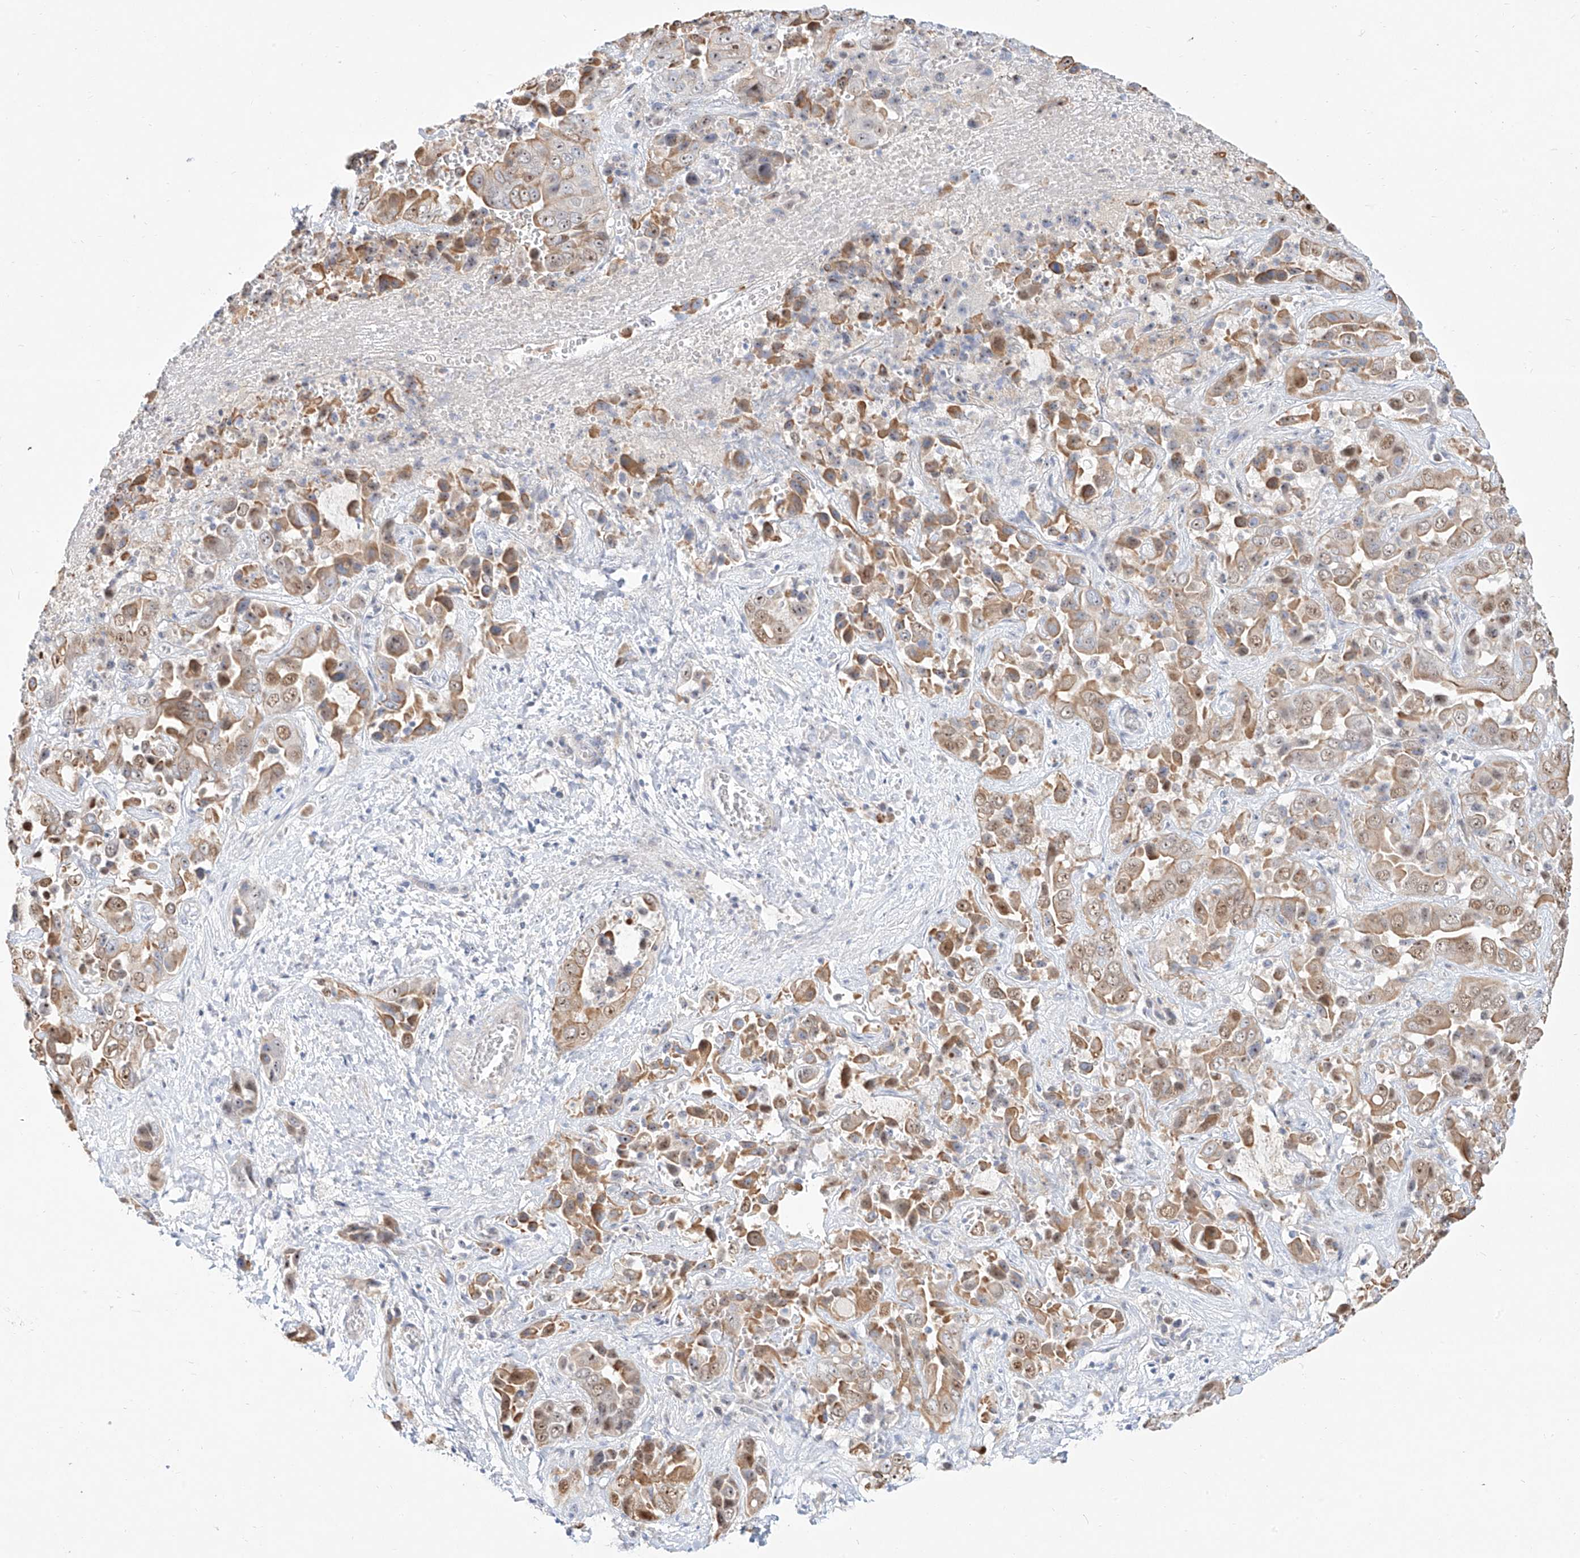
{"staining": {"intensity": "moderate", "quantity": ">75%", "location": "cytoplasmic/membranous,nuclear"}, "tissue": "liver cancer", "cell_type": "Tumor cells", "image_type": "cancer", "snomed": [{"axis": "morphology", "description": "Cholangiocarcinoma"}, {"axis": "topography", "description": "Liver"}], "caption": "Protein analysis of cholangiocarcinoma (liver) tissue shows moderate cytoplasmic/membranous and nuclear expression in about >75% of tumor cells.", "gene": "SNU13", "patient": {"sex": "female", "age": 52}}